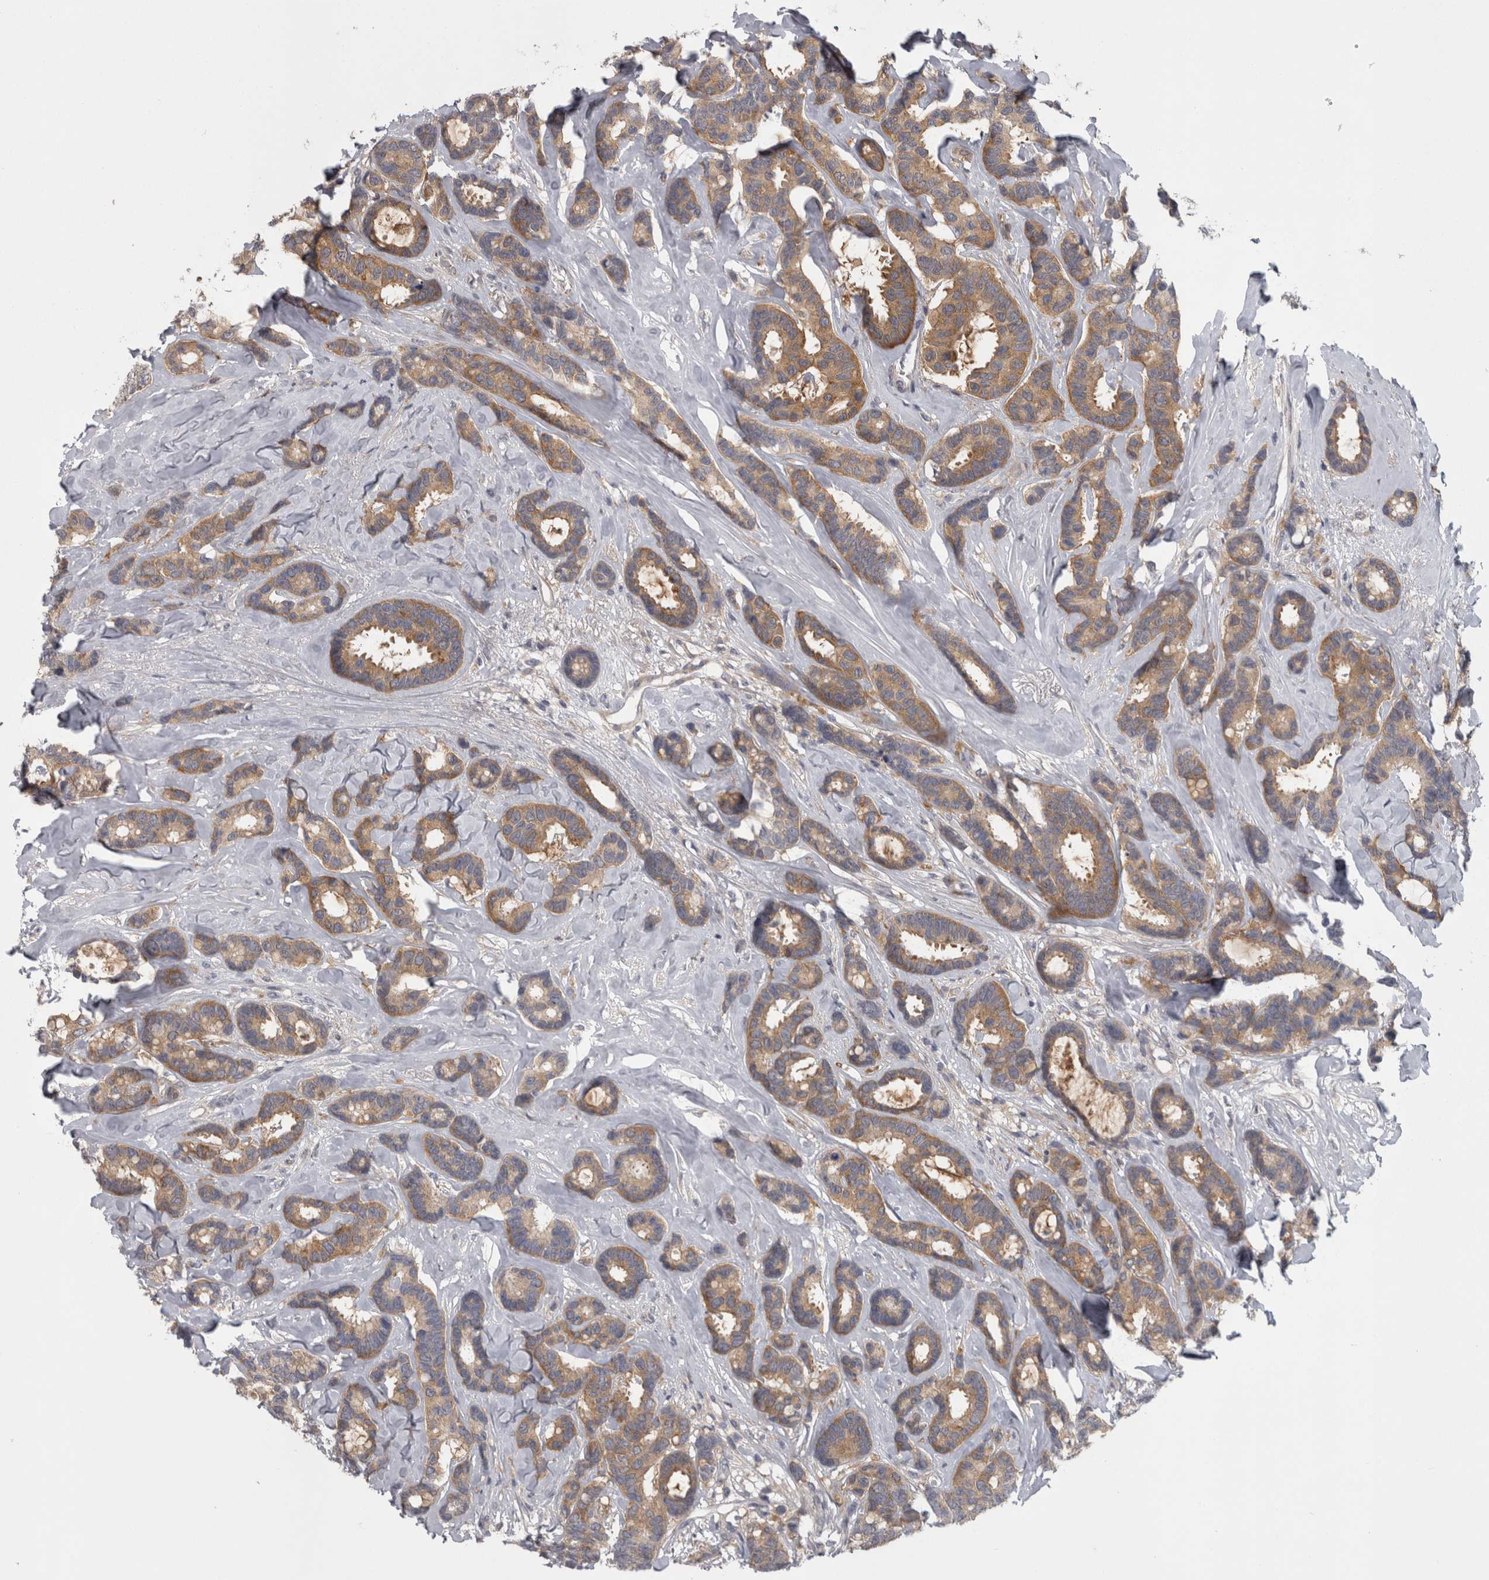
{"staining": {"intensity": "moderate", "quantity": ">75%", "location": "cytoplasmic/membranous"}, "tissue": "breast cancer", "cell_type": "Tumor cells", "image_type": "cancer", "snomed": [{"axis": "morphology", "description": "Duct carcinoma"}, {"axis": "topography", "description": "Breast"}], "caption": "Immunohistochemistry (IHC) staining of breast infiltrating ductal carcinoma, which displays medium levels of moderate cytoplasmic/membranous expression in approximately >75% of tumor cells indicating moderate cytoplasmic/membranous protein positivity. The staining was performed using DAB (brown) for protein detection and nuclei were counterstained in hematoxylin (blue).", "gene": "PRKCI", "patient": {"sex": "female", "age": 87}}